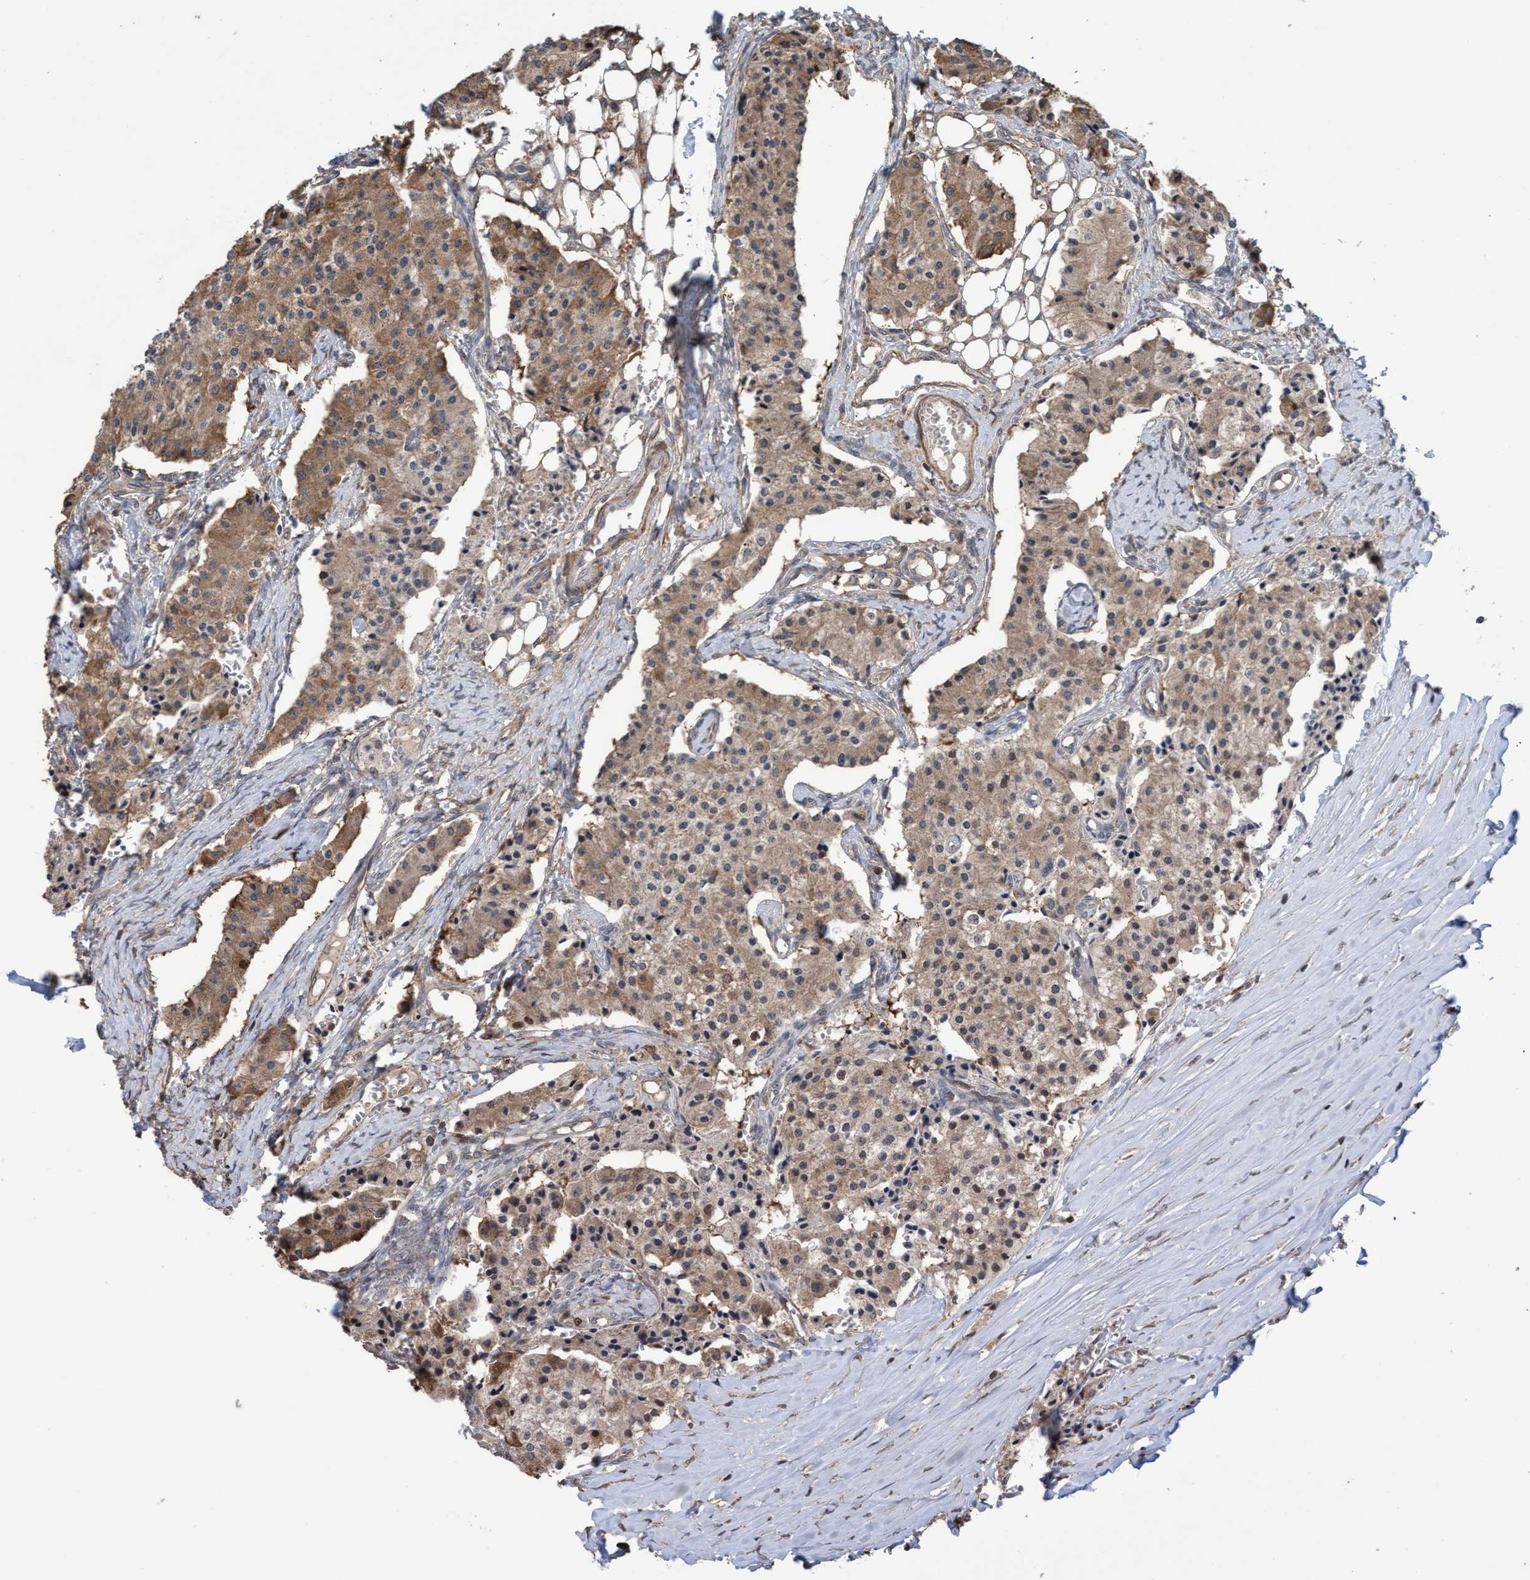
{"staining": {"intensity": "weak", "quantity": ">75%", "location": "cytoplasmic/membranous"}, "tissue": "carcinoid", "cell_type": "Tumor cells", "image_type": "cancer", "snomed": [{"axis": "morphology", "description": "Carcinoid, malignant, NOS"}, {"axis": "topography", "description": "Colon"}], "caption": "Immunohistochemistry (DAB (3,3'-diaminobenzidine)) staining of human carcinoid demonstrates weak cytoplasmic/membranous protein expression in about >75% of tumor cells.", "gene": "SLBP", "patient": {"sex": "female", "age": 52}}